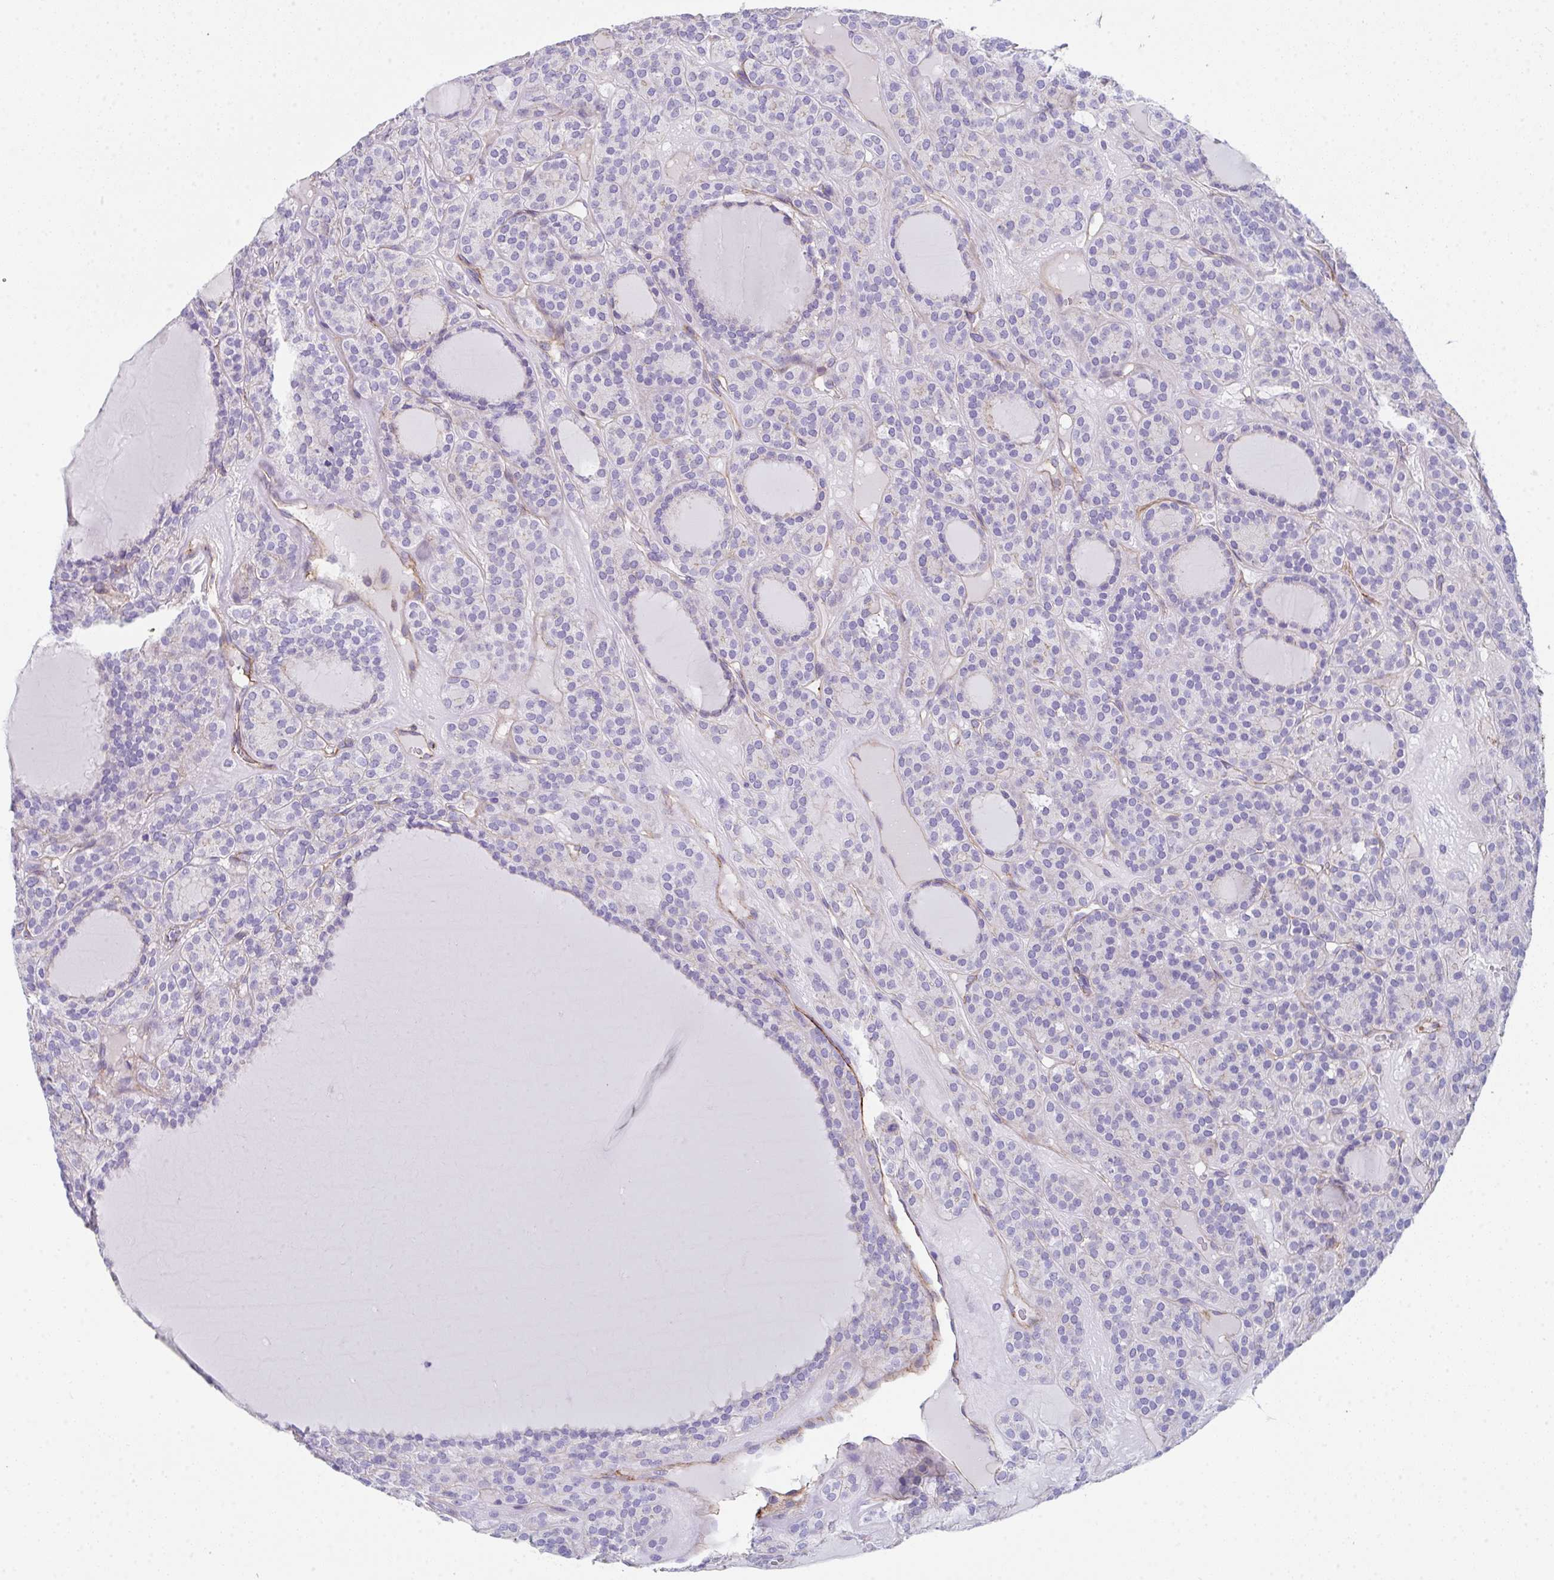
{"staining": {"intensity": "negative", "quantity": "none", "location": "none"}, "tissue": "thyroid cancer", "cell_type": "Tumor cells", "image_type": "cancer", "snomed": [{"axis": "morphology", "description": "Follicular adenoma carcinoma, NOS"}, {"axis": "topography", "description": "Thyroid gland"}], "caption": "Immunohistochemical staining of human thyroid cancer reveals no significant expression in tumor cells.", "gene": "DBN1", "patient": {"sex": "female", "age": 63}}